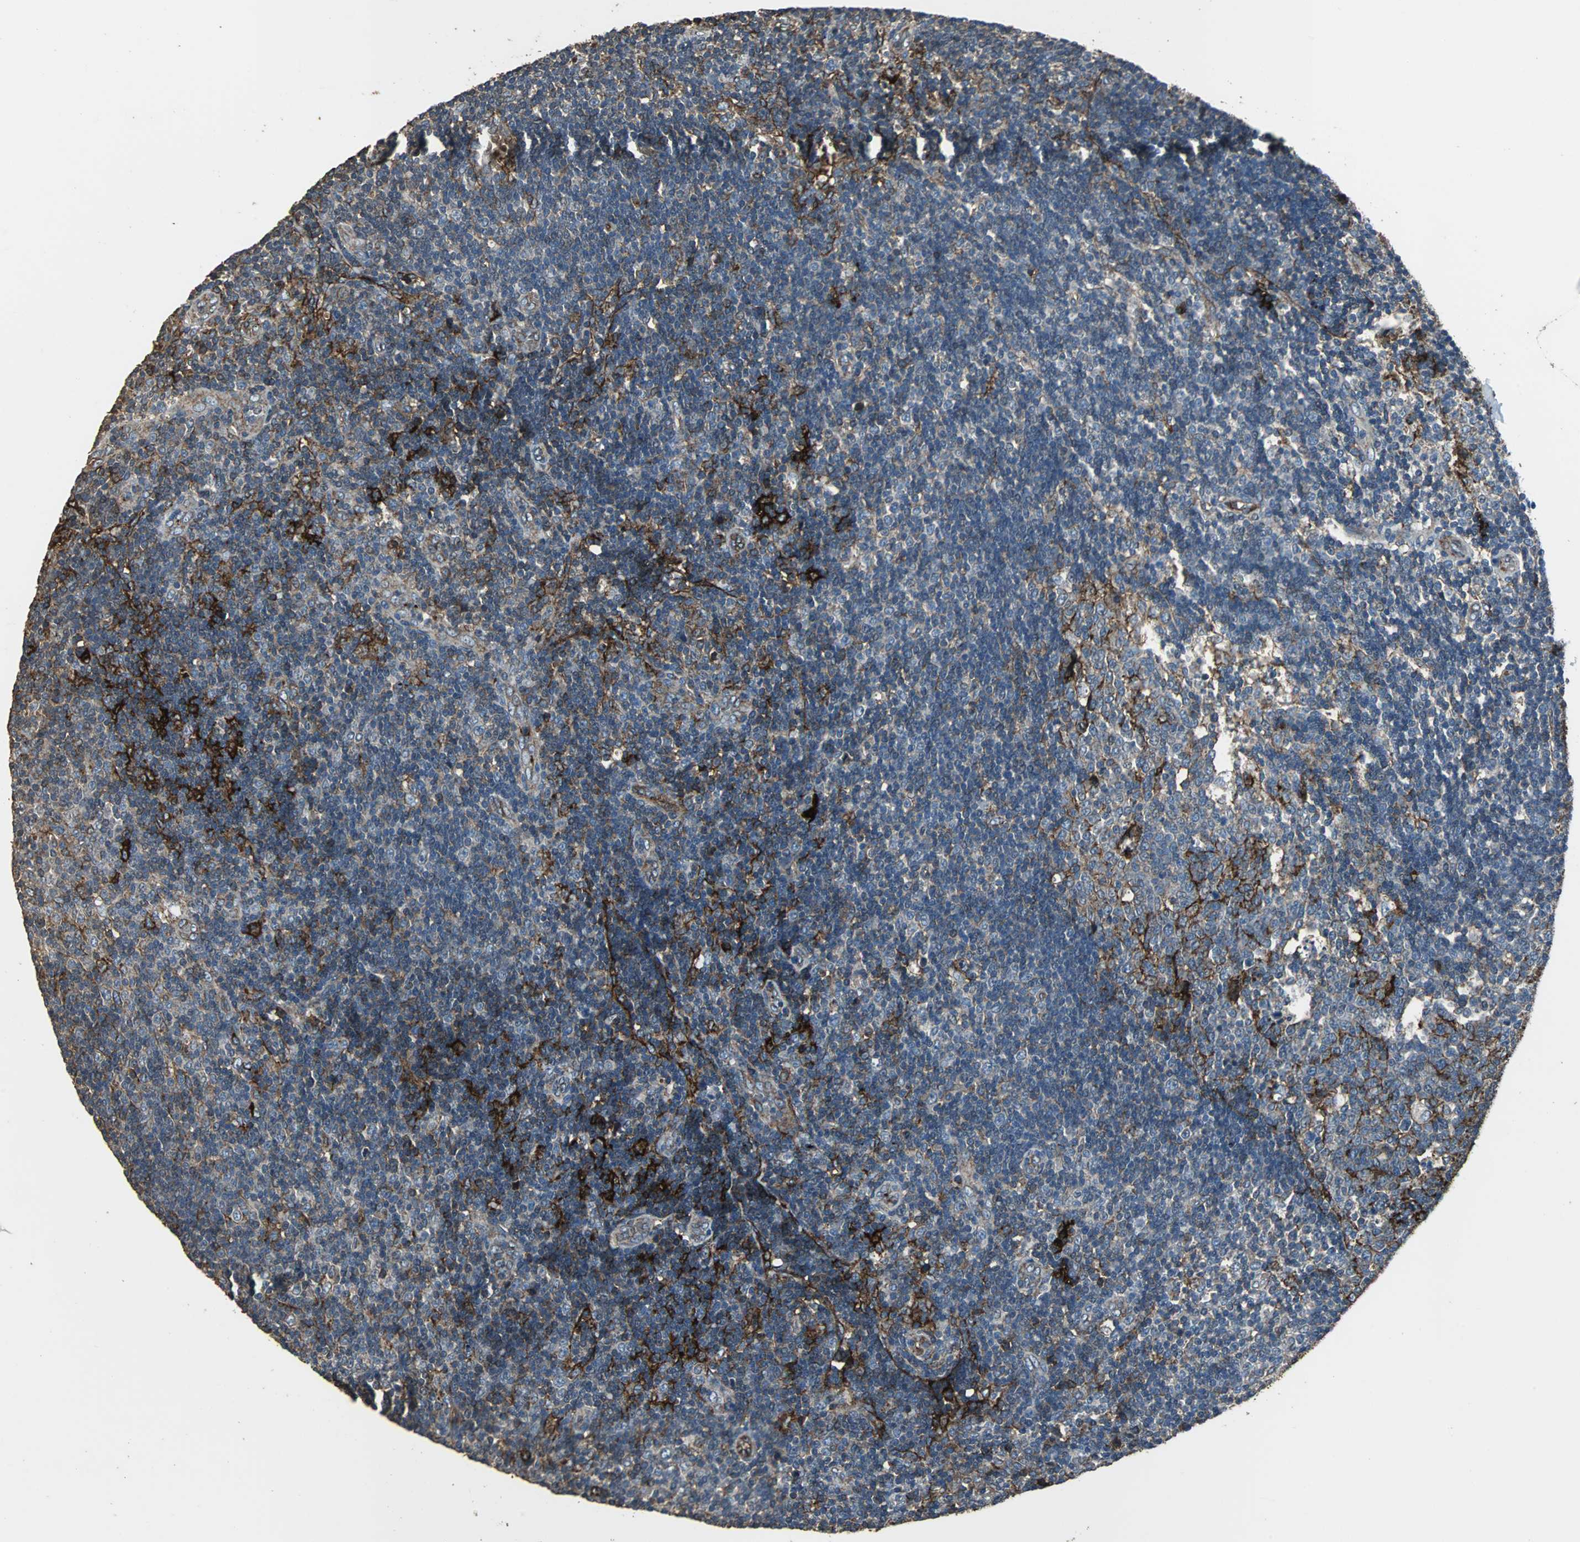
{"staining": {"intensity": "strong", "quantity": ">75%", "location": "cytoplasmic/membranous"}, "tissue": "lymph node", "cell_type": "Germinal center cells", "image_type": "normal", "snomed": [{"axis": "morphology", "description": "Normal tissue, NOS"}, {"axis": "topography", "description": "Lymph node"}, {"axis": "topography", "description": "Salivary gland"}], "caption": "Human lymph node stained with a protein marker demonstrates strong staining in germinal center cells.", "gene": "F11R", "patient": {"sex": "male", "age": 8}}